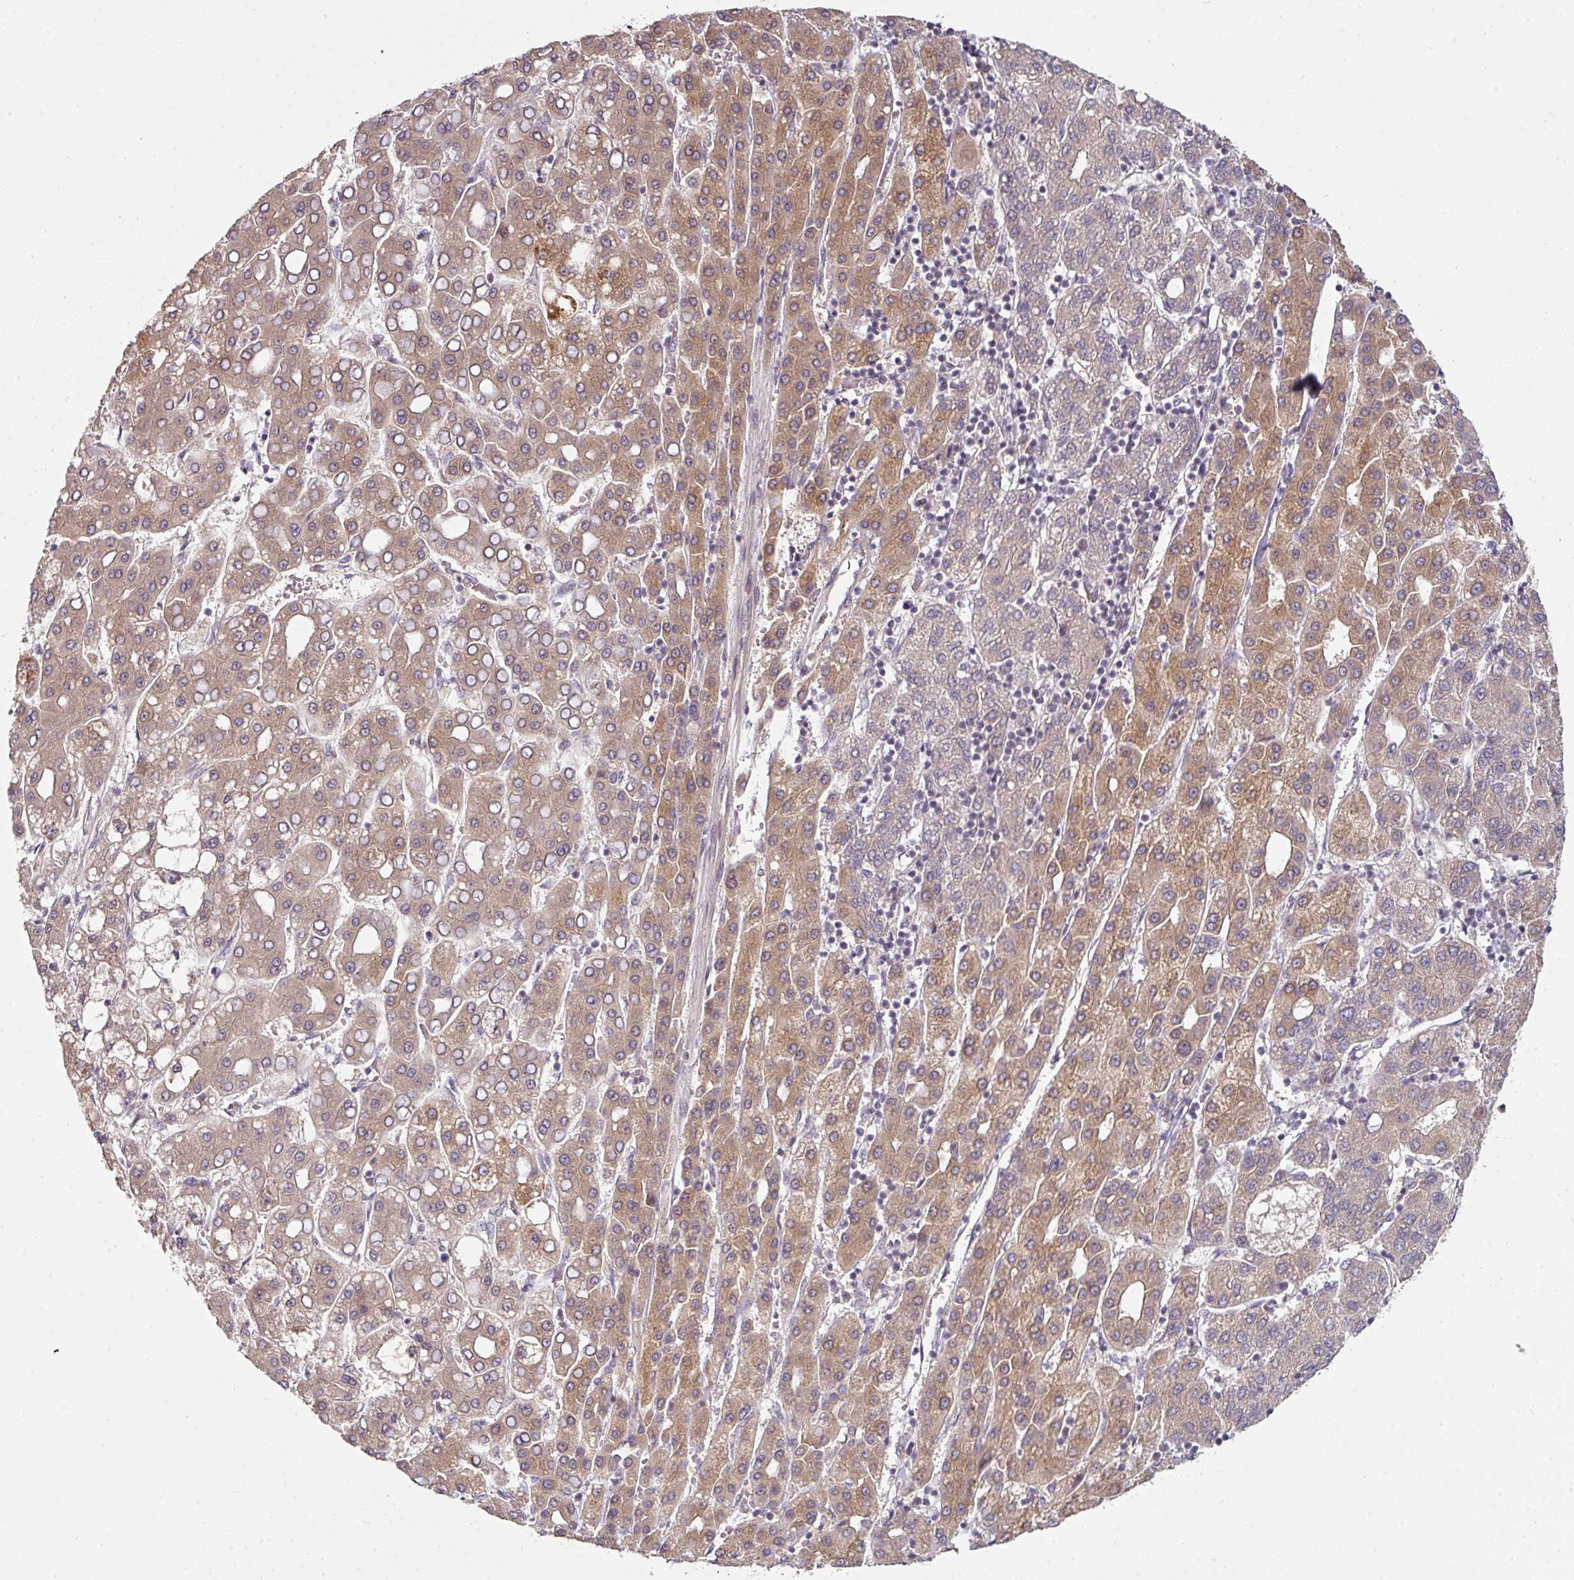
{"staining": {"intensity": "moderate", "quantity": "25%-75%", "location": "cytoplasmic/membranous"}, "tissue": "liver cancer", "cell_type": "Tumor cells", "image_type": "cancer", "snomed": [{"axis": "morphology", "description": "Carcinoma, Hepatocellular, NOS"}, {"axis": "topography", "description": "Liver"}], "caption": "Human liver hepatocellular carcinoma stained with a protein marker demonstrates moderate staining in tumor cells.", "gene": "MAP2K2", "patient": {"sex": "male", "age": 65}}